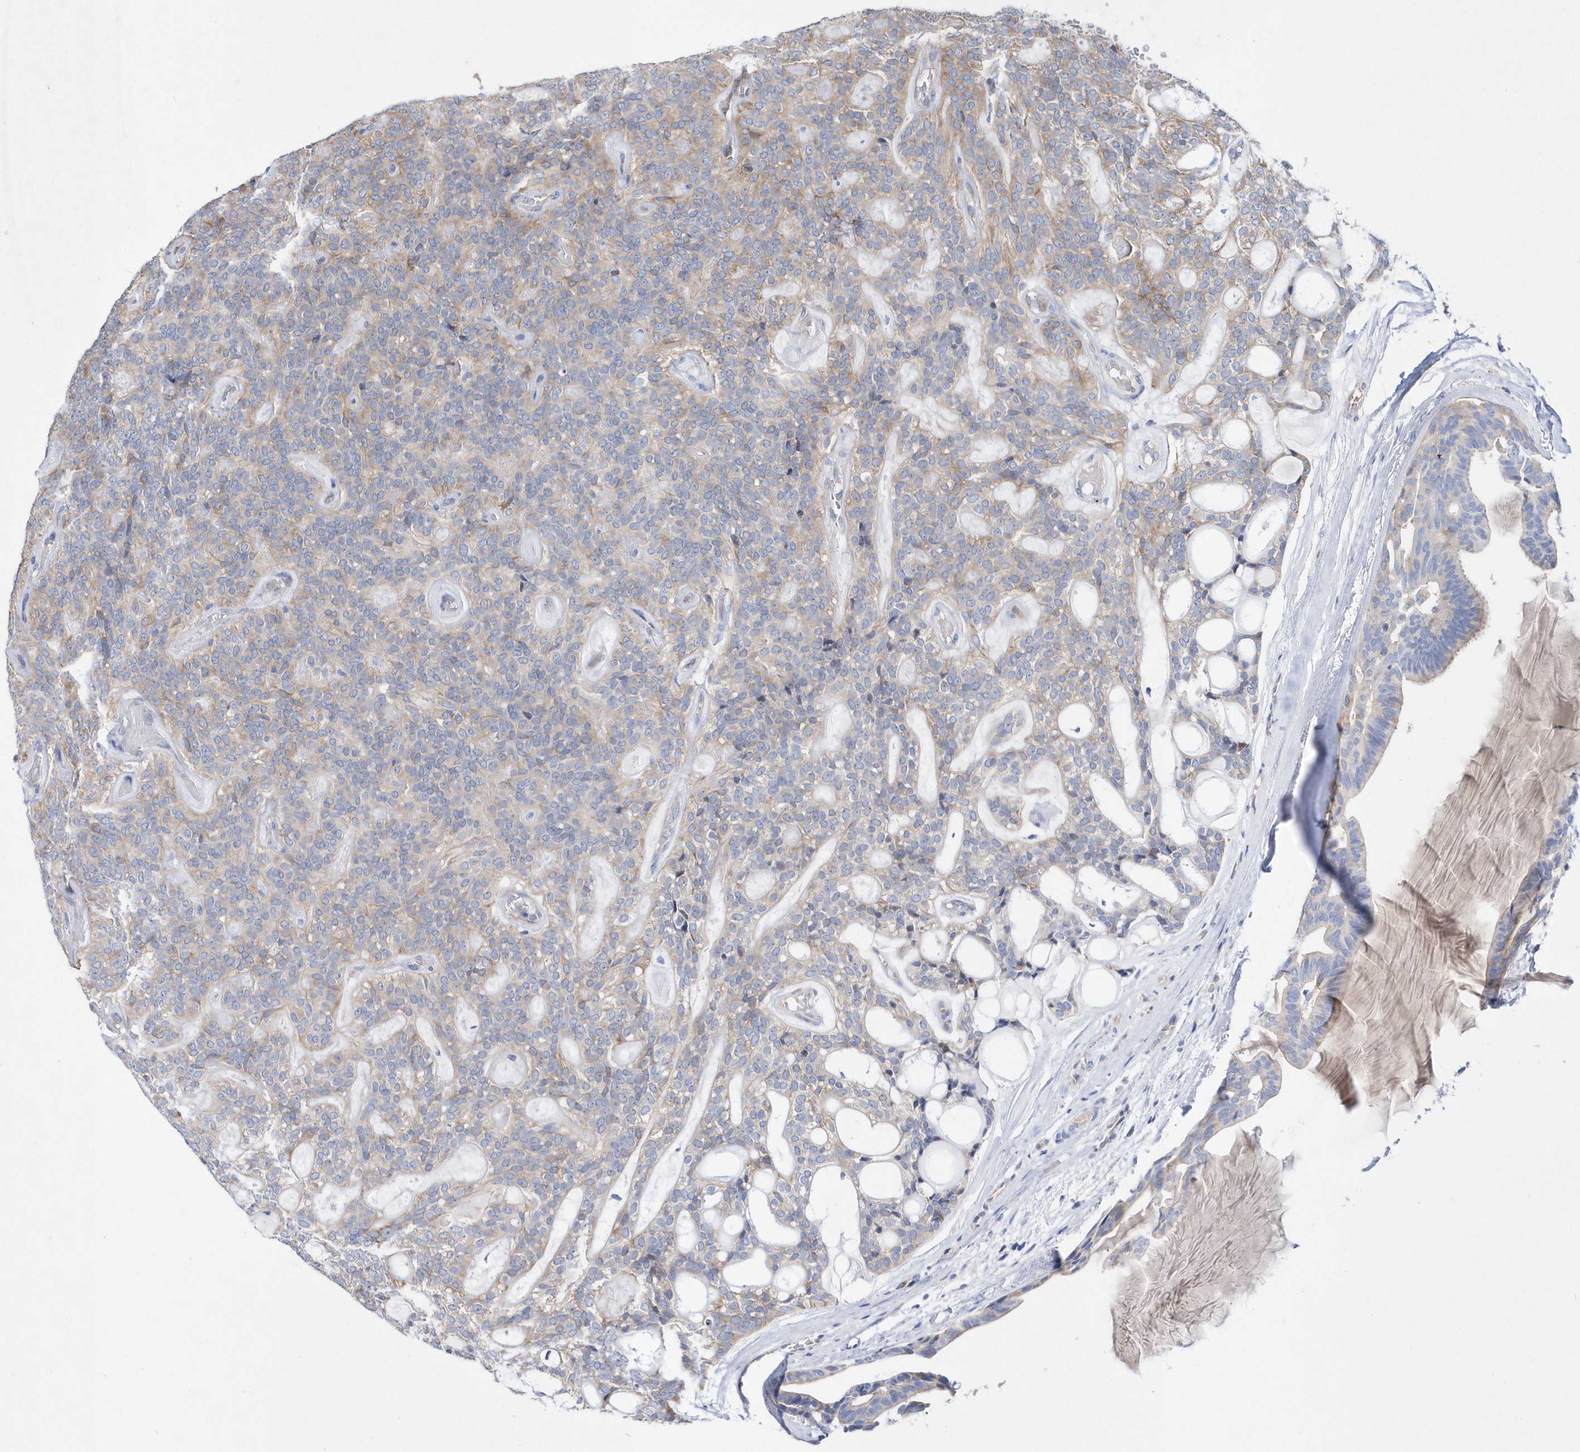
{"staining": {"intensity": "weak", "quantity": "25%-75%", "location": "cytoplasmic/membranous"}, "tissue": "head and neck cancer", "cell_type": "Tumor cells", "image_type": "cancer", "snomed": [{"axis": "morphology", "description": "Adenocarcinoma, NOS"}, {"axis": "topography", "description": "Head-Neck"}], "caption": "Protein expression by immunohistochemistry shows weak cytoplasmic/membranous staining in about 25%-75% of tumor cells in head and neck cancer.", "gene": "JKAMP", "patient": {"sex": "male", "age": 66}}